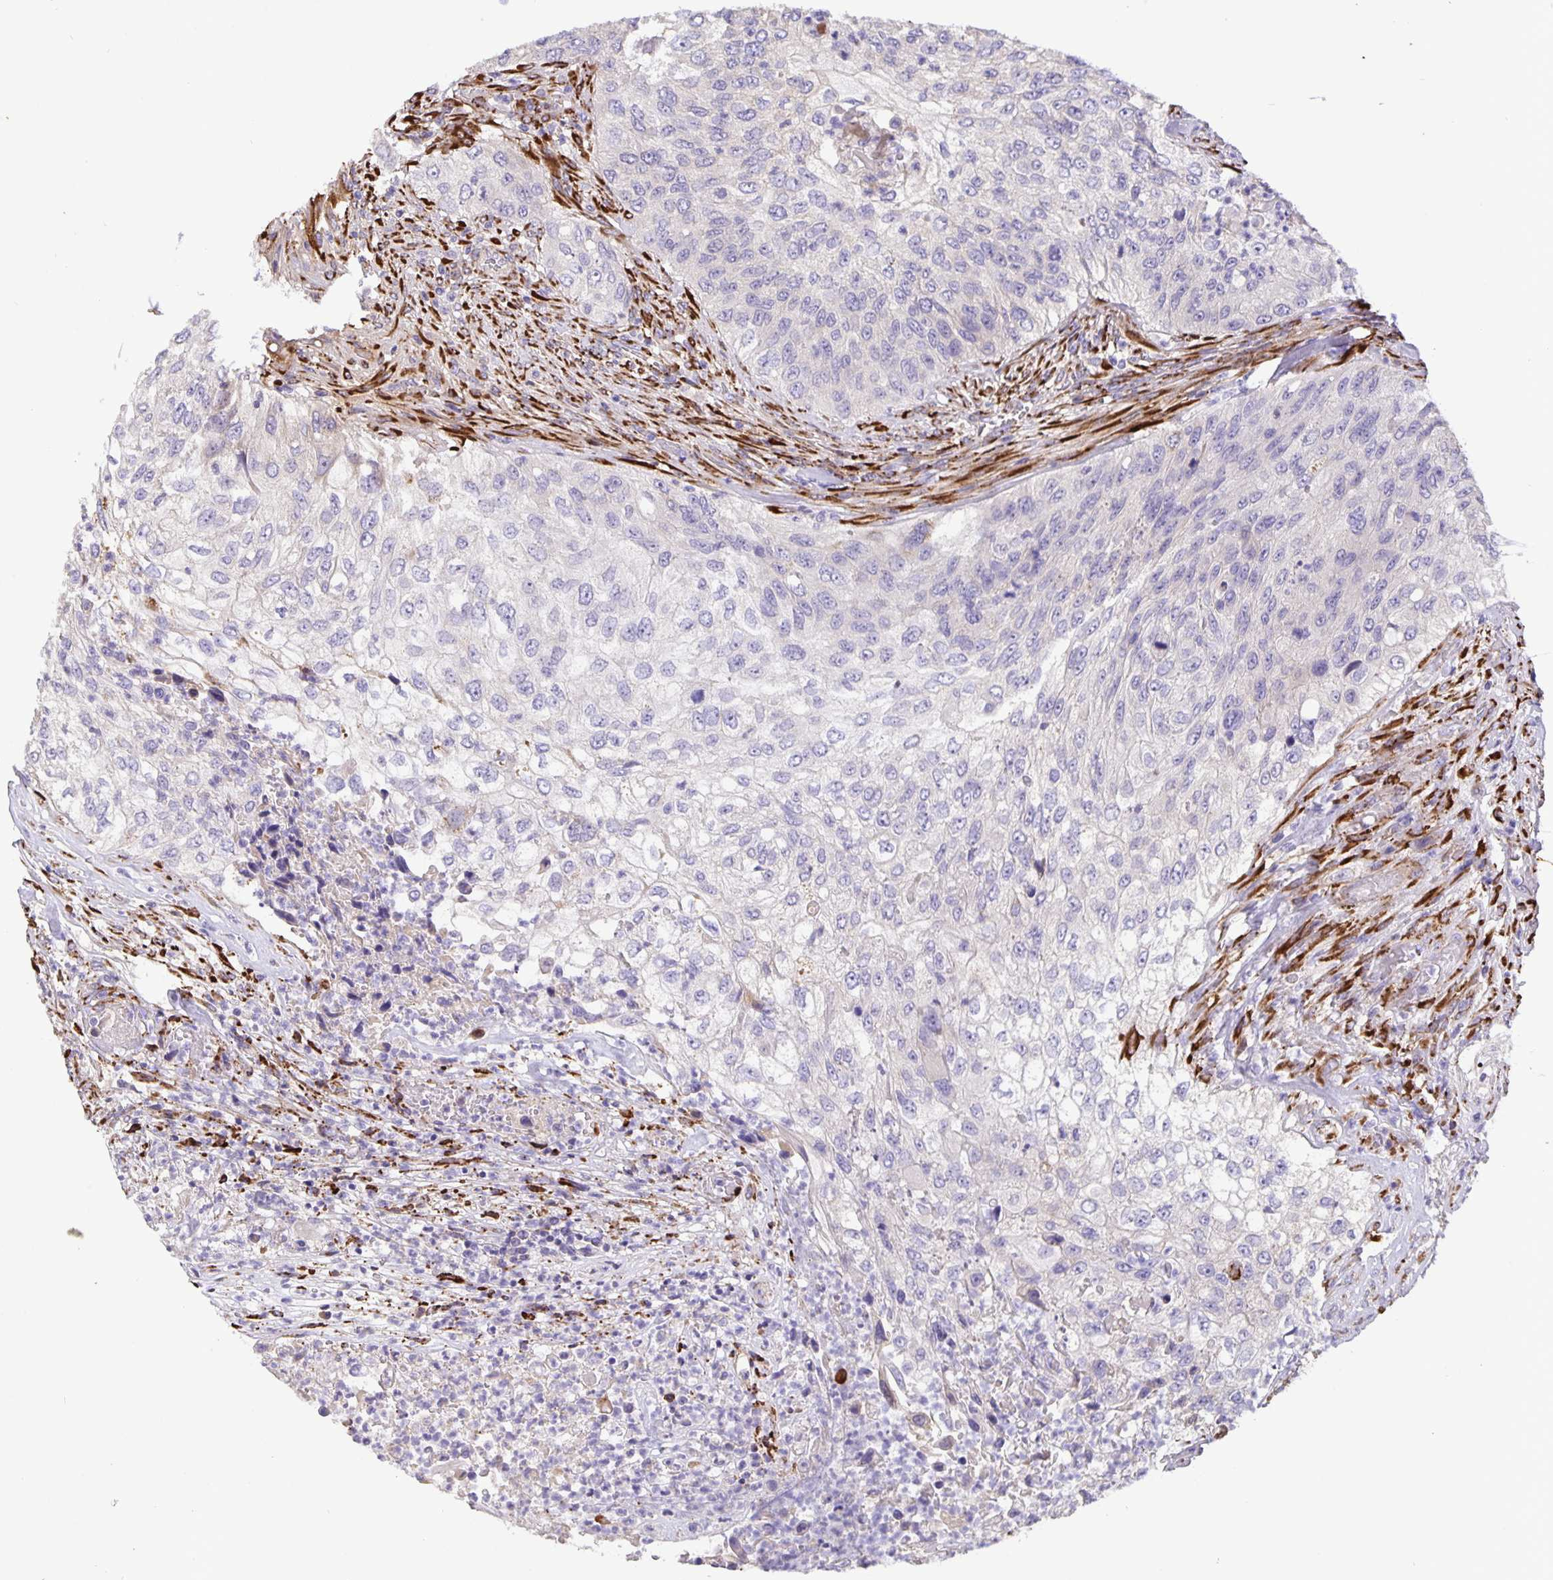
{"staining": {"intensity": "negative", "quantity": "none", "location": "none"}, "tissue": "urothelial cancer", "cell_type": "Tumor cells", "image_type": "cancer", "snomed": [{"axis": "morphology", "description": "Urothelial carcinoma, High grade"}, {"axis": "topography", "description": "Urinary bladder"}], "caption": "Tumor cells show no significant expression in urothelial cancer. (DAB (3,3'-diaminobenzidine) immunohistochemistry visualized using brightfield microscopy, high magnification).", "gene": "EML6", "patient": {"sex": "female", "age": 60}}